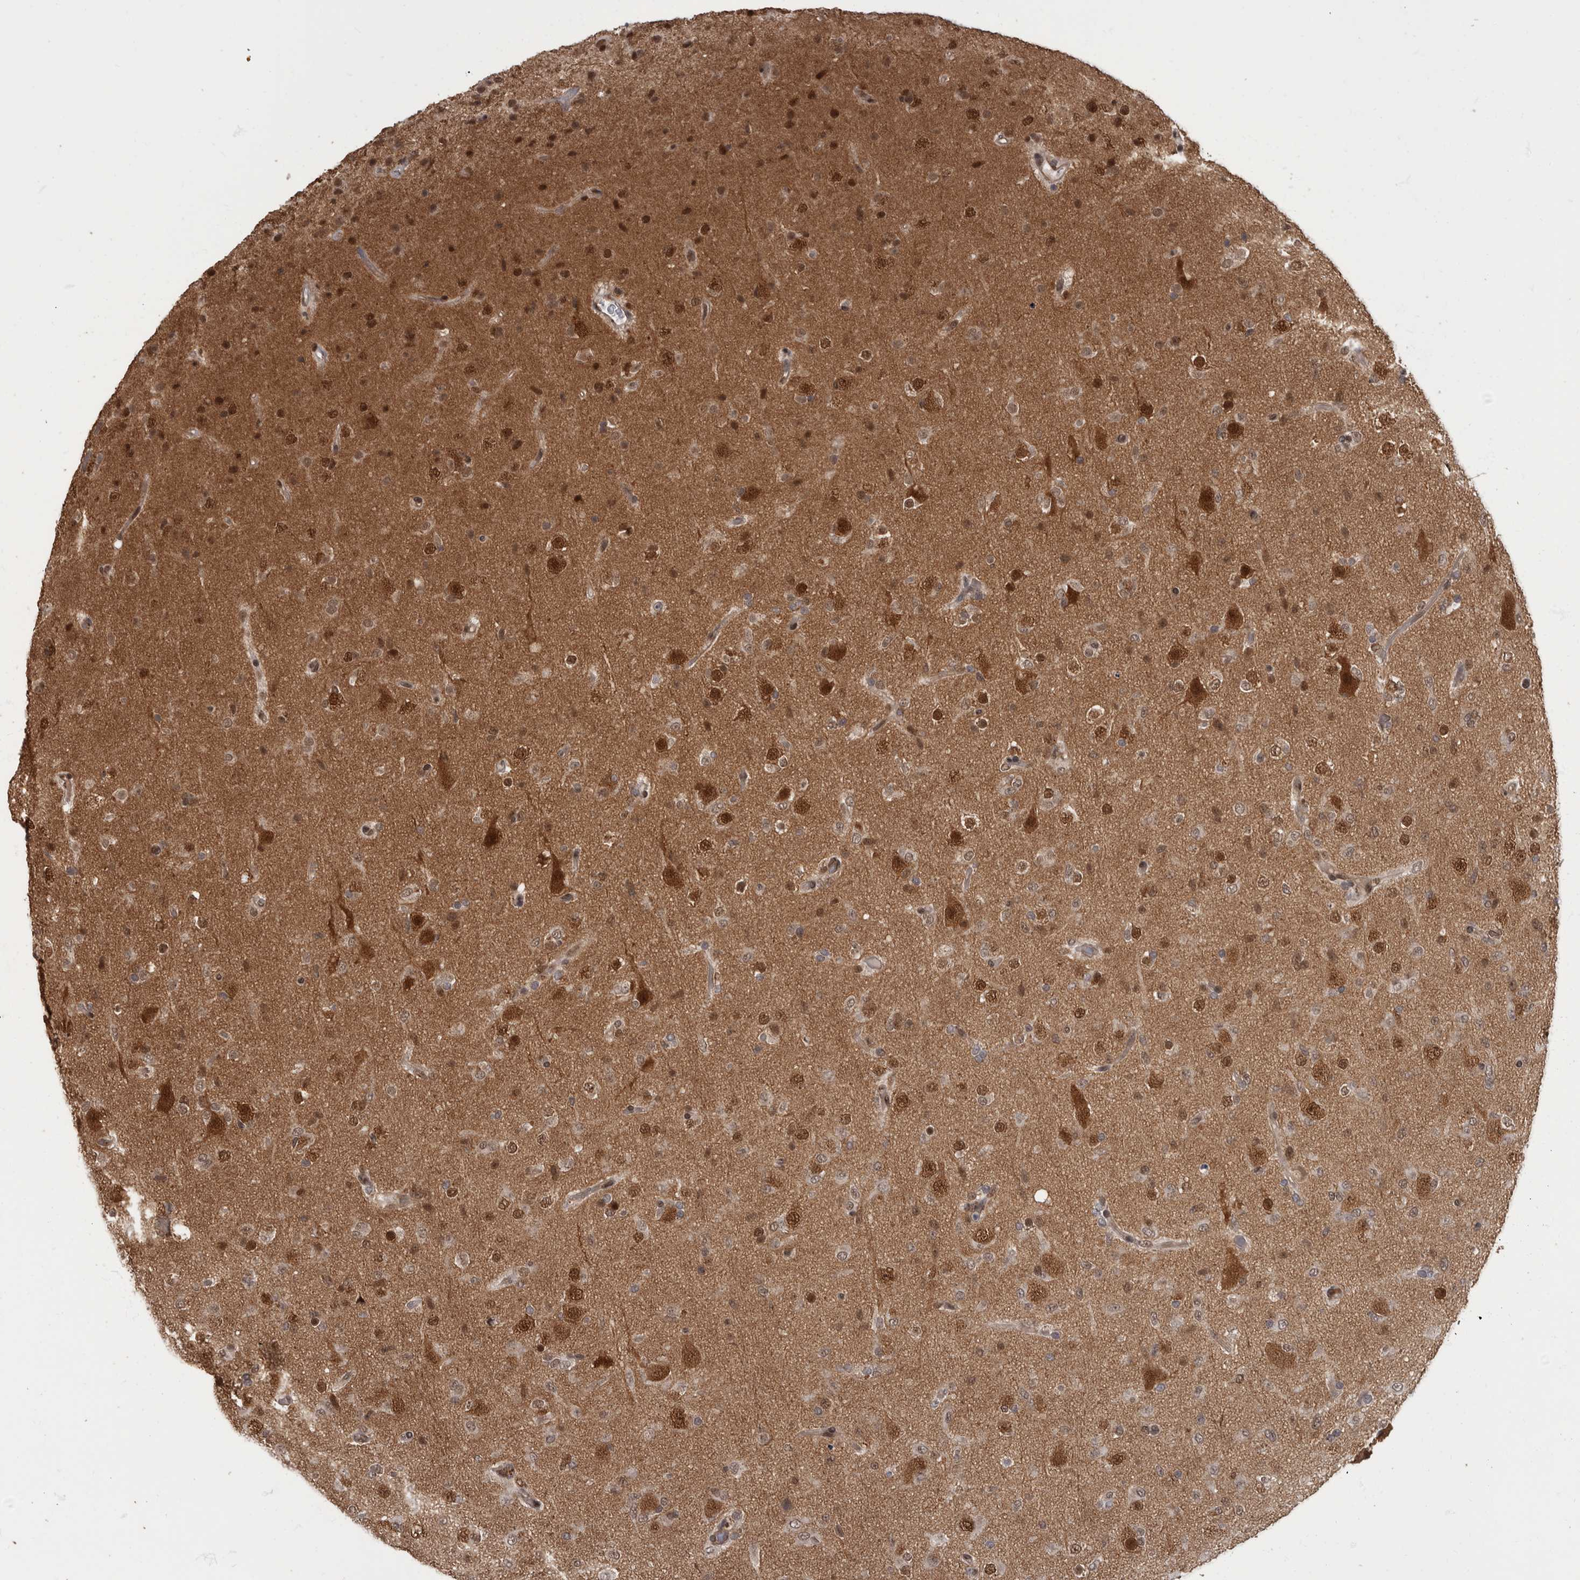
{"staining": {"intensity": "moderate", "quantity": "25%-75%", "location": "nuclear"}, "tissue": "glioma", "cell_type": "Tumor cells", "image_type": "cancer", "snomed": [{"axis": "morphology", "description": "Glioma, malignant, Low grade"}, {"axis": "topography", "description": "Brain"}], "caption": "Immunohistochemistry image of neoplastic tissue: malignant low-grade glioma stained using immunohistochemistry (IHC) reveals medium levels of moderate protein expression localized specifically in the nuclear of tumor cells, appearing as a nuclear brown color.", "gene": "AKT3", "patient": {"sex": "male", "age": 65}}